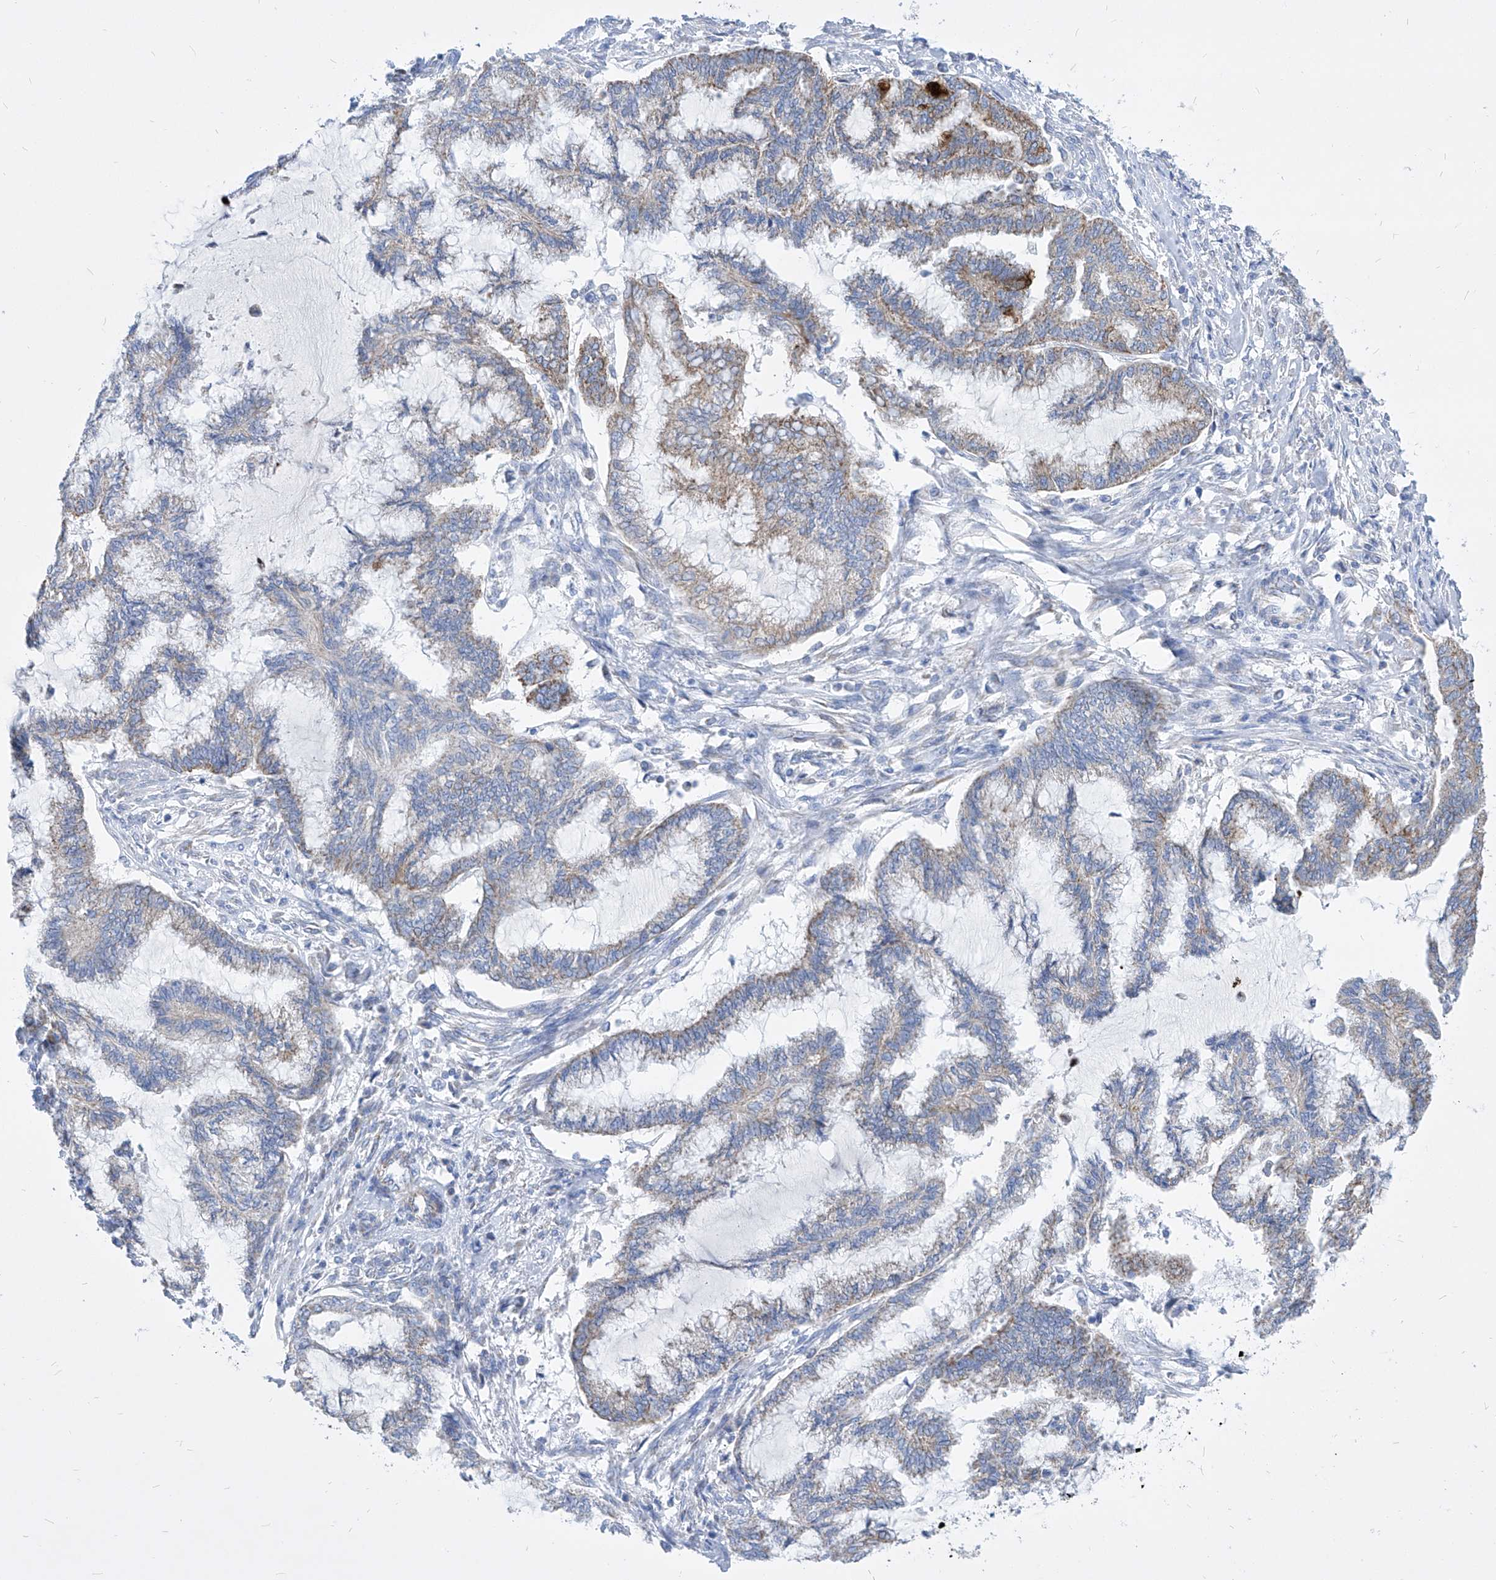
{"staining": {"intensity": "weak", "quantity": "<25%", "location": "cytoplasmic/membranous"}, "tissue": "endometrial cancer", "cell_type": "Tumor cells", "image_type": "cancer", "snomed": [{"axis": "morphology", "description": "Adenocarcinoma, NOS"}, {"axis": "topography", "description": "Endometrium"}], "caption": "The histopathology image displays no significant expression in tumor cells of endometrial adenocarcinoma.", "gene": "COQ3", "patient": {"sex": "female", "age": 86}}